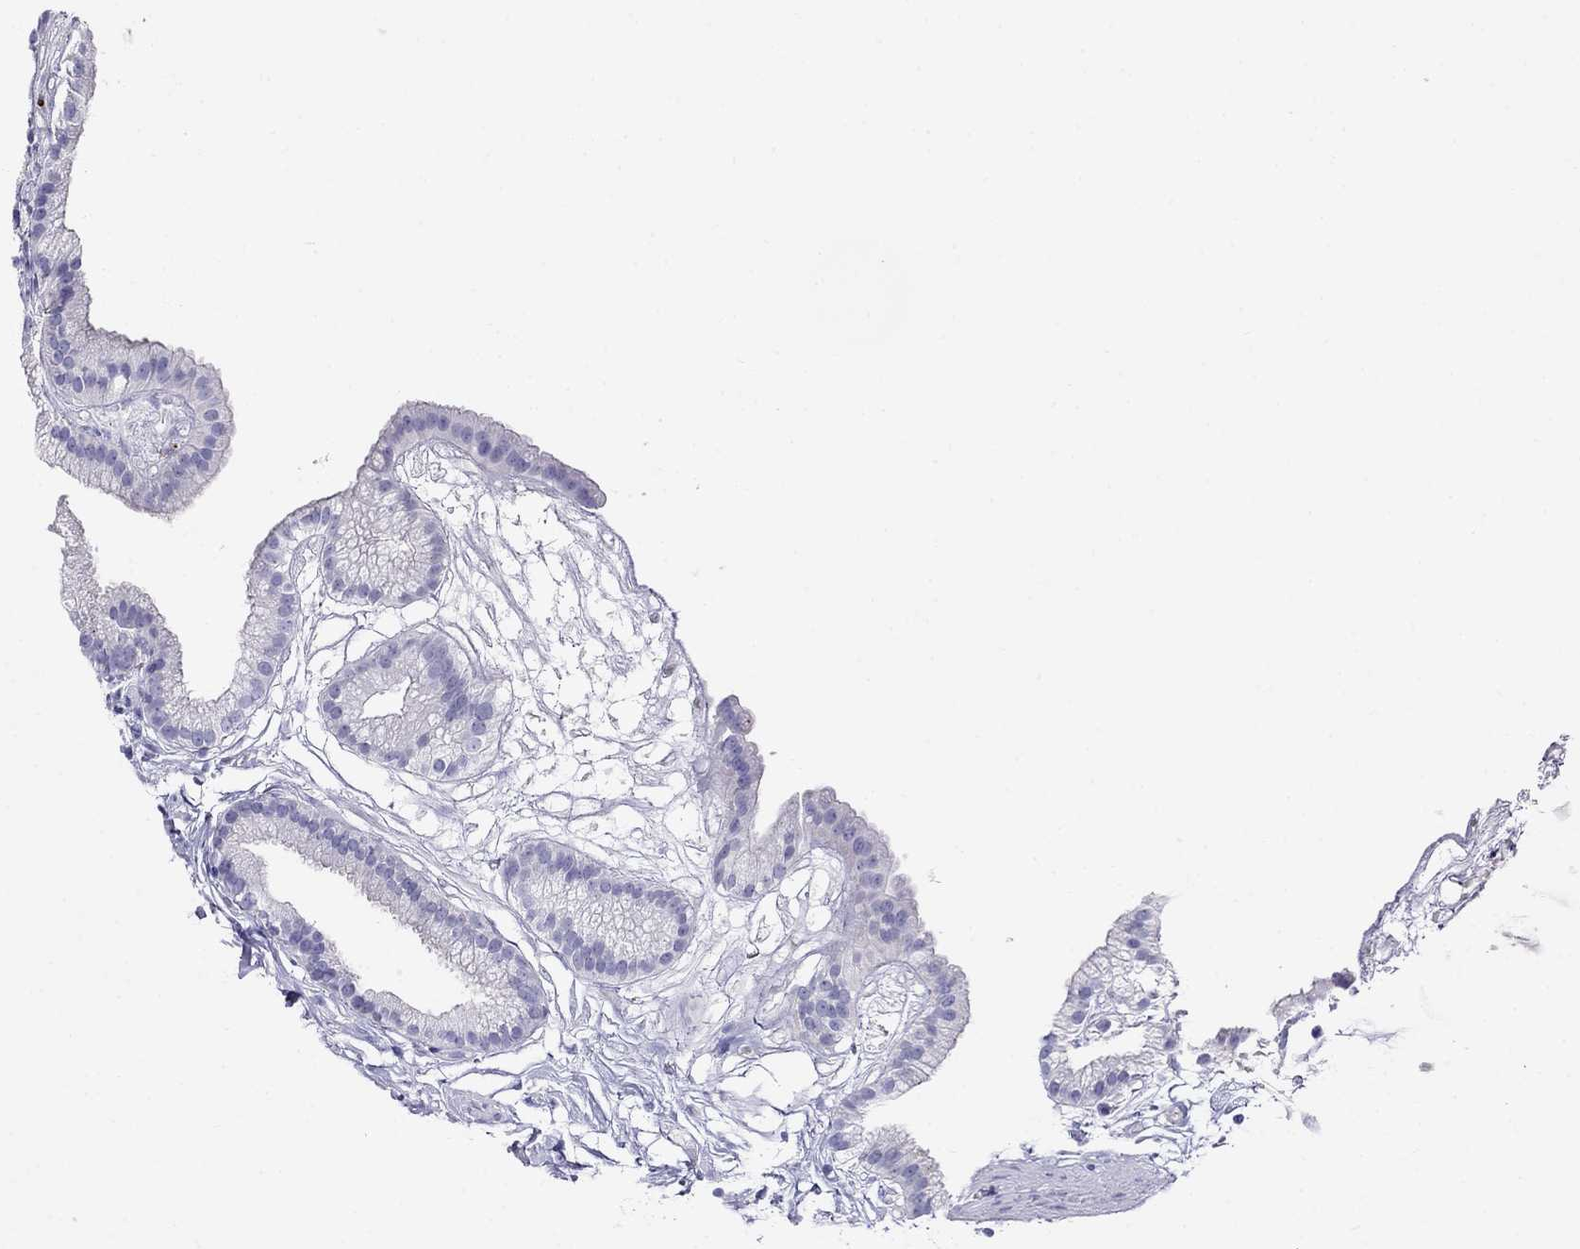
{"staining": {"intensity": "negative", "quantity": "none", "location": "none"}, "tissue": "gallbladder", "cell_type": "Glandular cells", "image_type": "normal", "snomed": [{"axis": "morphology", "description": "Normal tissue, NOS"}, {"axis": "topography", "description": "Gallbladder"}], "caption": "DAB immunohistochemical staining of benign human gallbladder demonstrates no significant positivity in glandular cells.", "gene": "MC5R", "patient": {"sex": "female", "age": 45}}